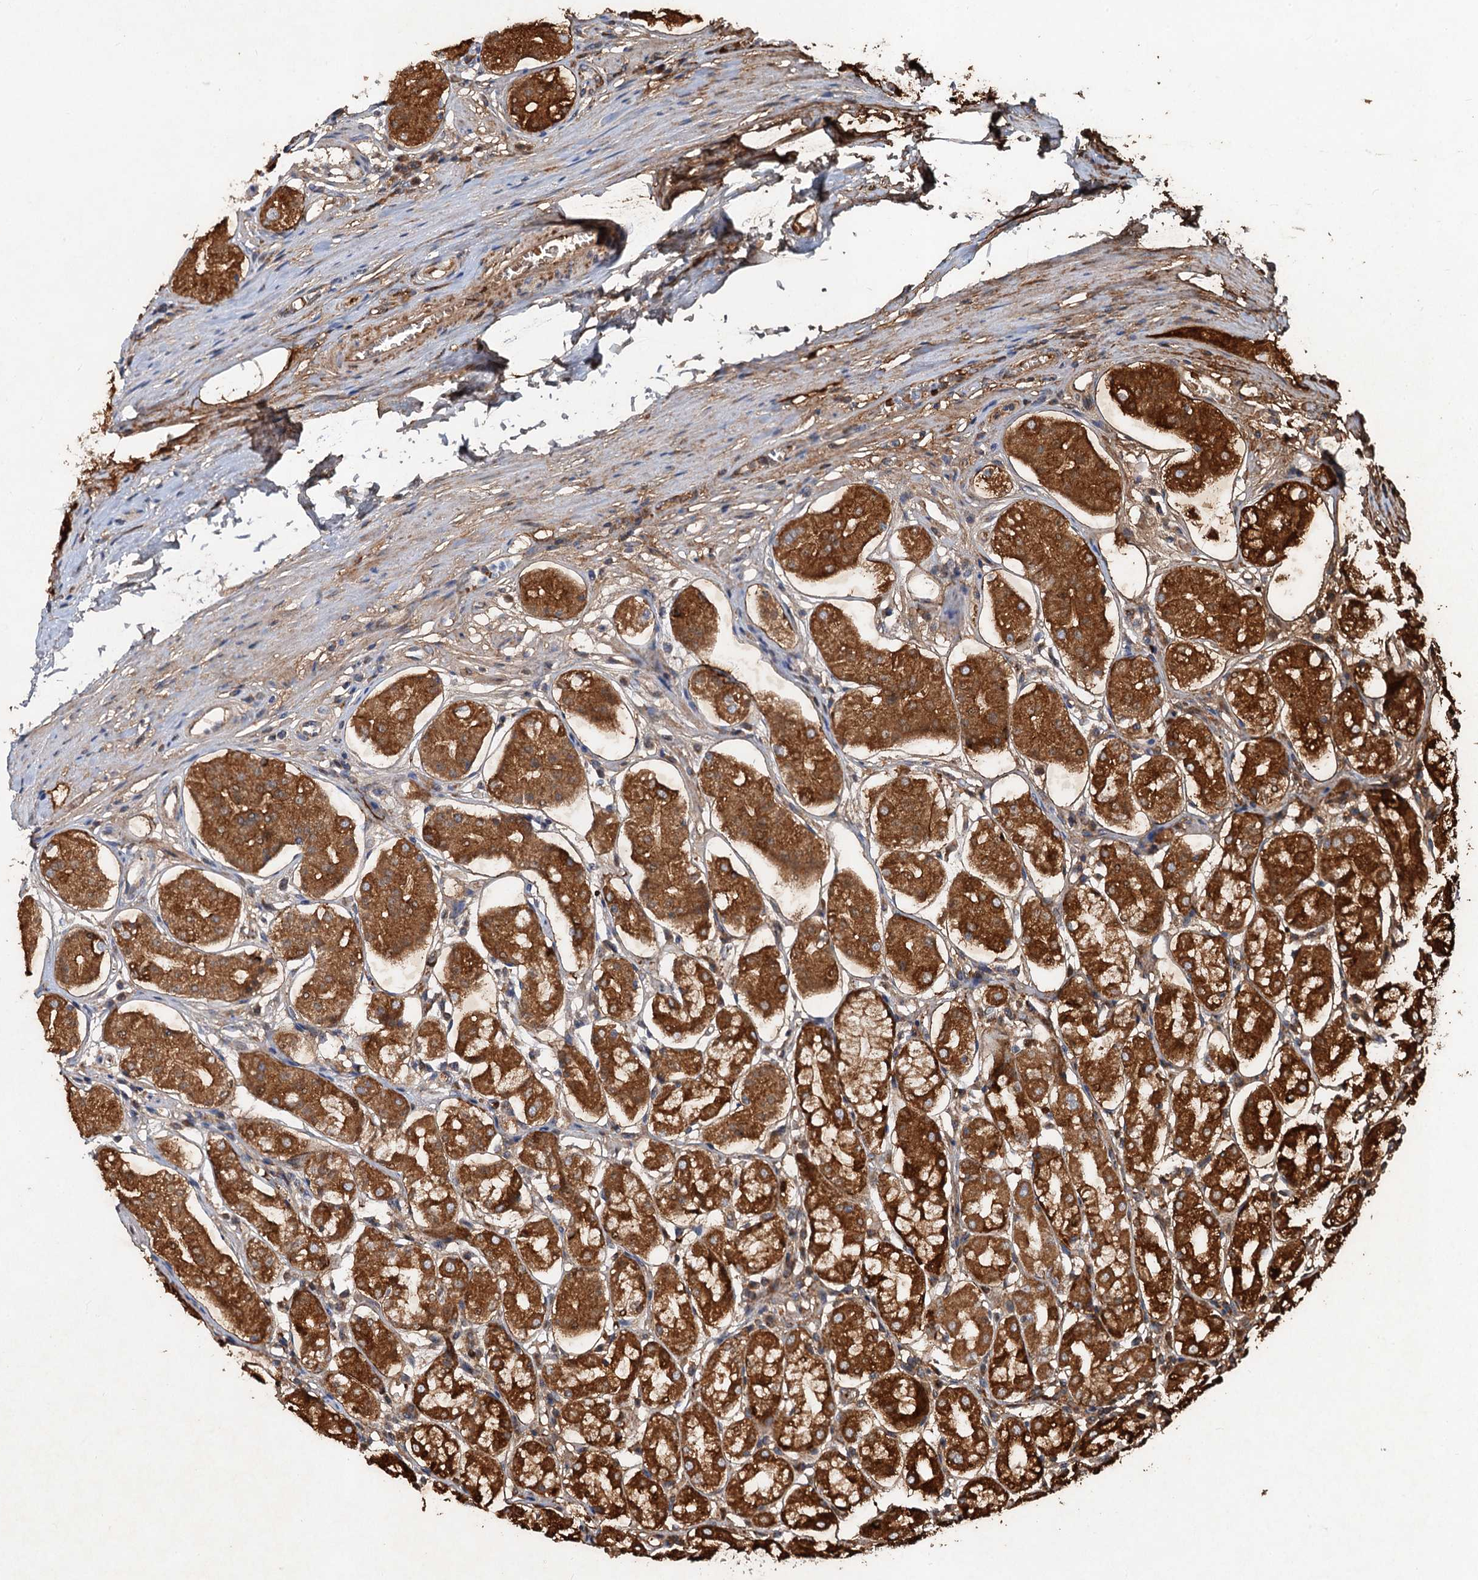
{"staining": {"intensity": "strong", "quantity": "25%-75%", "location": "cytoplasmic/membranous"}, "tissue": "stomach", "cell_type": "Glandular cells", "image_type": "normal", "snomed": [{"axis": "morphology", "description": "Normal tissue, NOS"}, {"axis": "topography", "description": "Stomach, lower"}], "caption": "Protein staining reveals strong cytoplasmic/membranous expression in approximately 25%-75% of glandular cells in normal stomach.", "gene": "DEXI", "patient": {"sex": "female", "age": 56}}